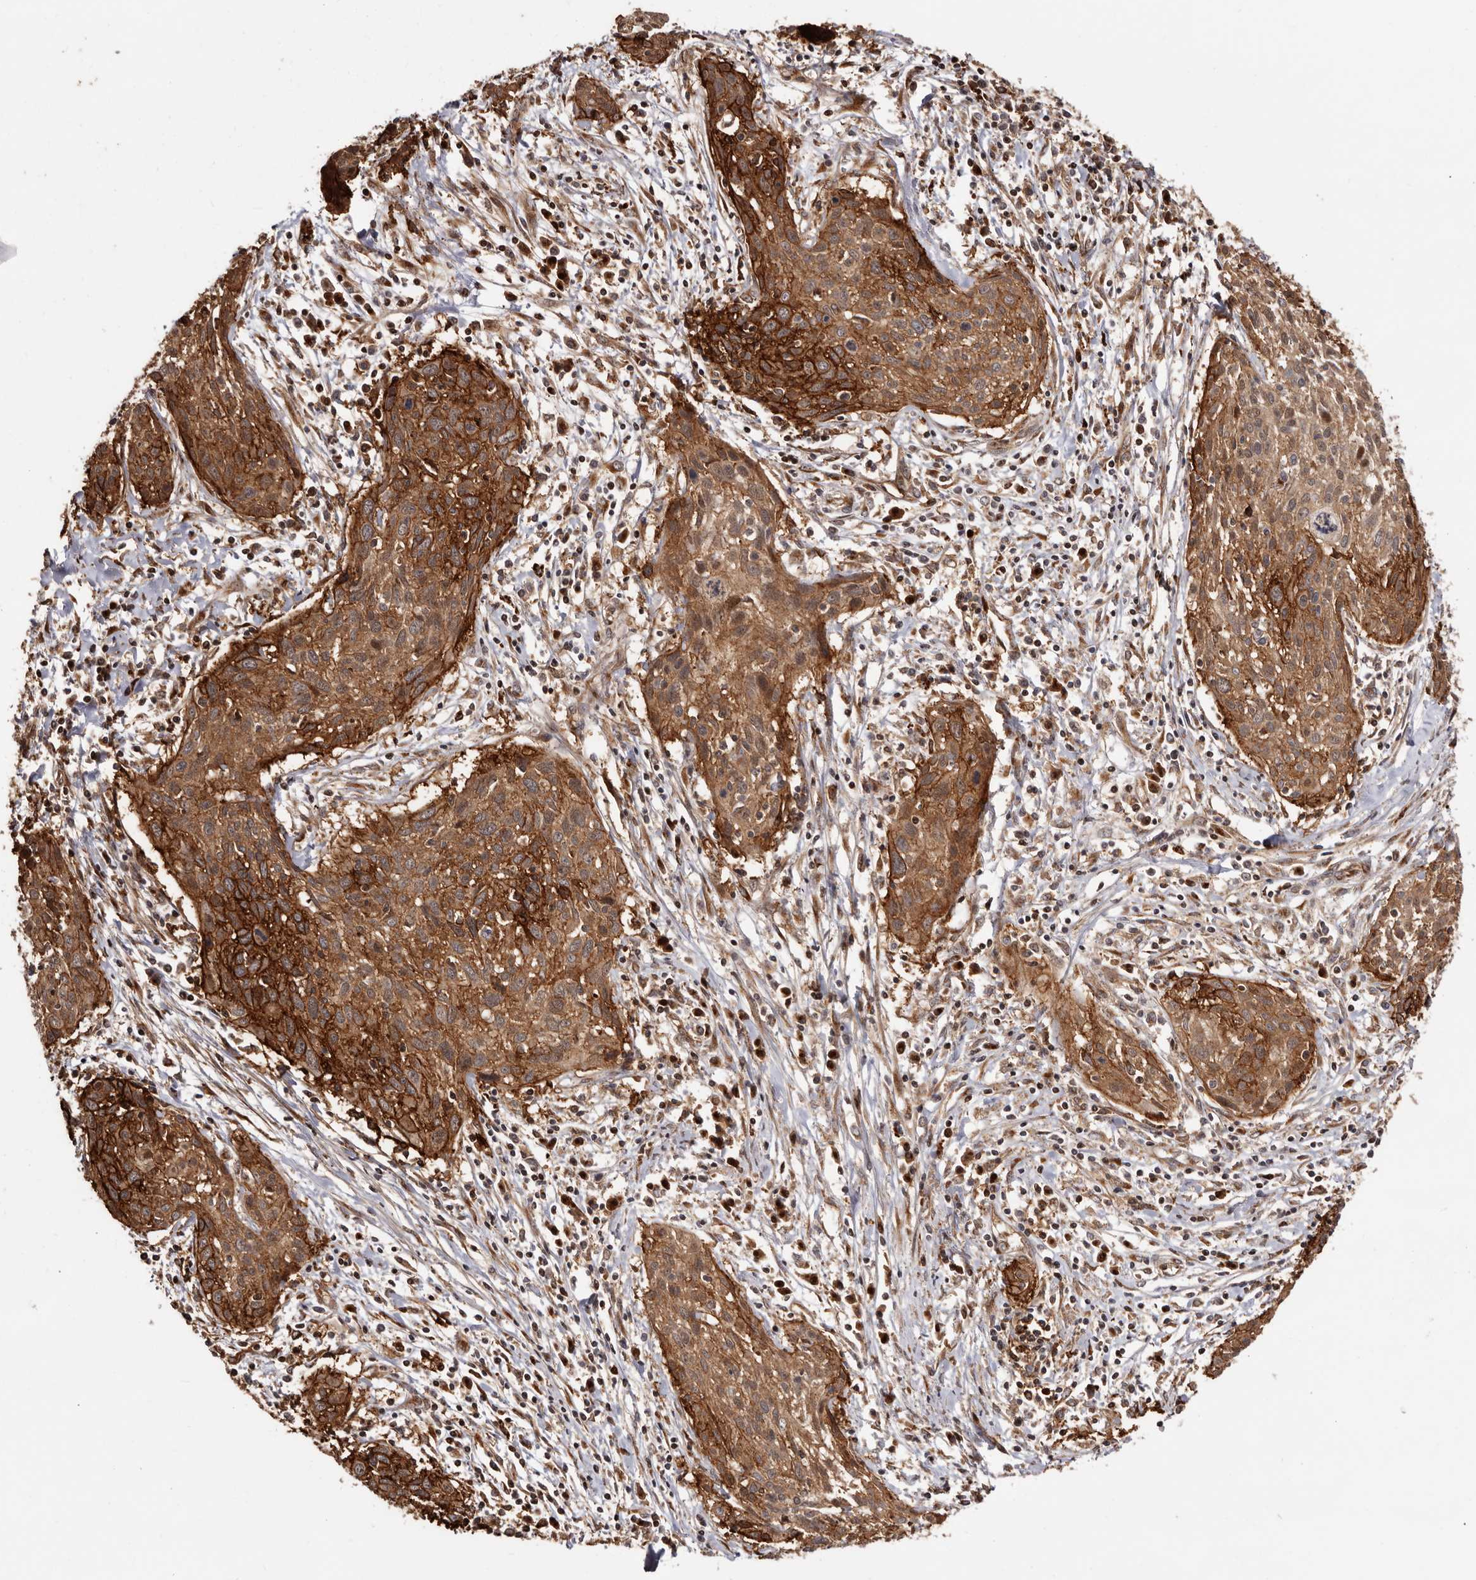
{"staining": {"intensity": "strong", "quantity": ">75%", "location": "cytoplasmic/membranous"}, "tissue": "cervical cancer", "cell_type": "Tumor cells", "image_type": "cancer", "snomed": [{"axis": "morphology", "description": "Squamous cell carcinoma, NOS"}, {"axis": "topography", "description": "Cervix"}], "caption": "Immunohistochemical staining of cervical cancer demonstrates high levels of strong cytoplasmic/membranous protein staining in approximately >75% of tumor cells.", "gene": "GPR27", "patient": {"sex": "female", "age": 51}}